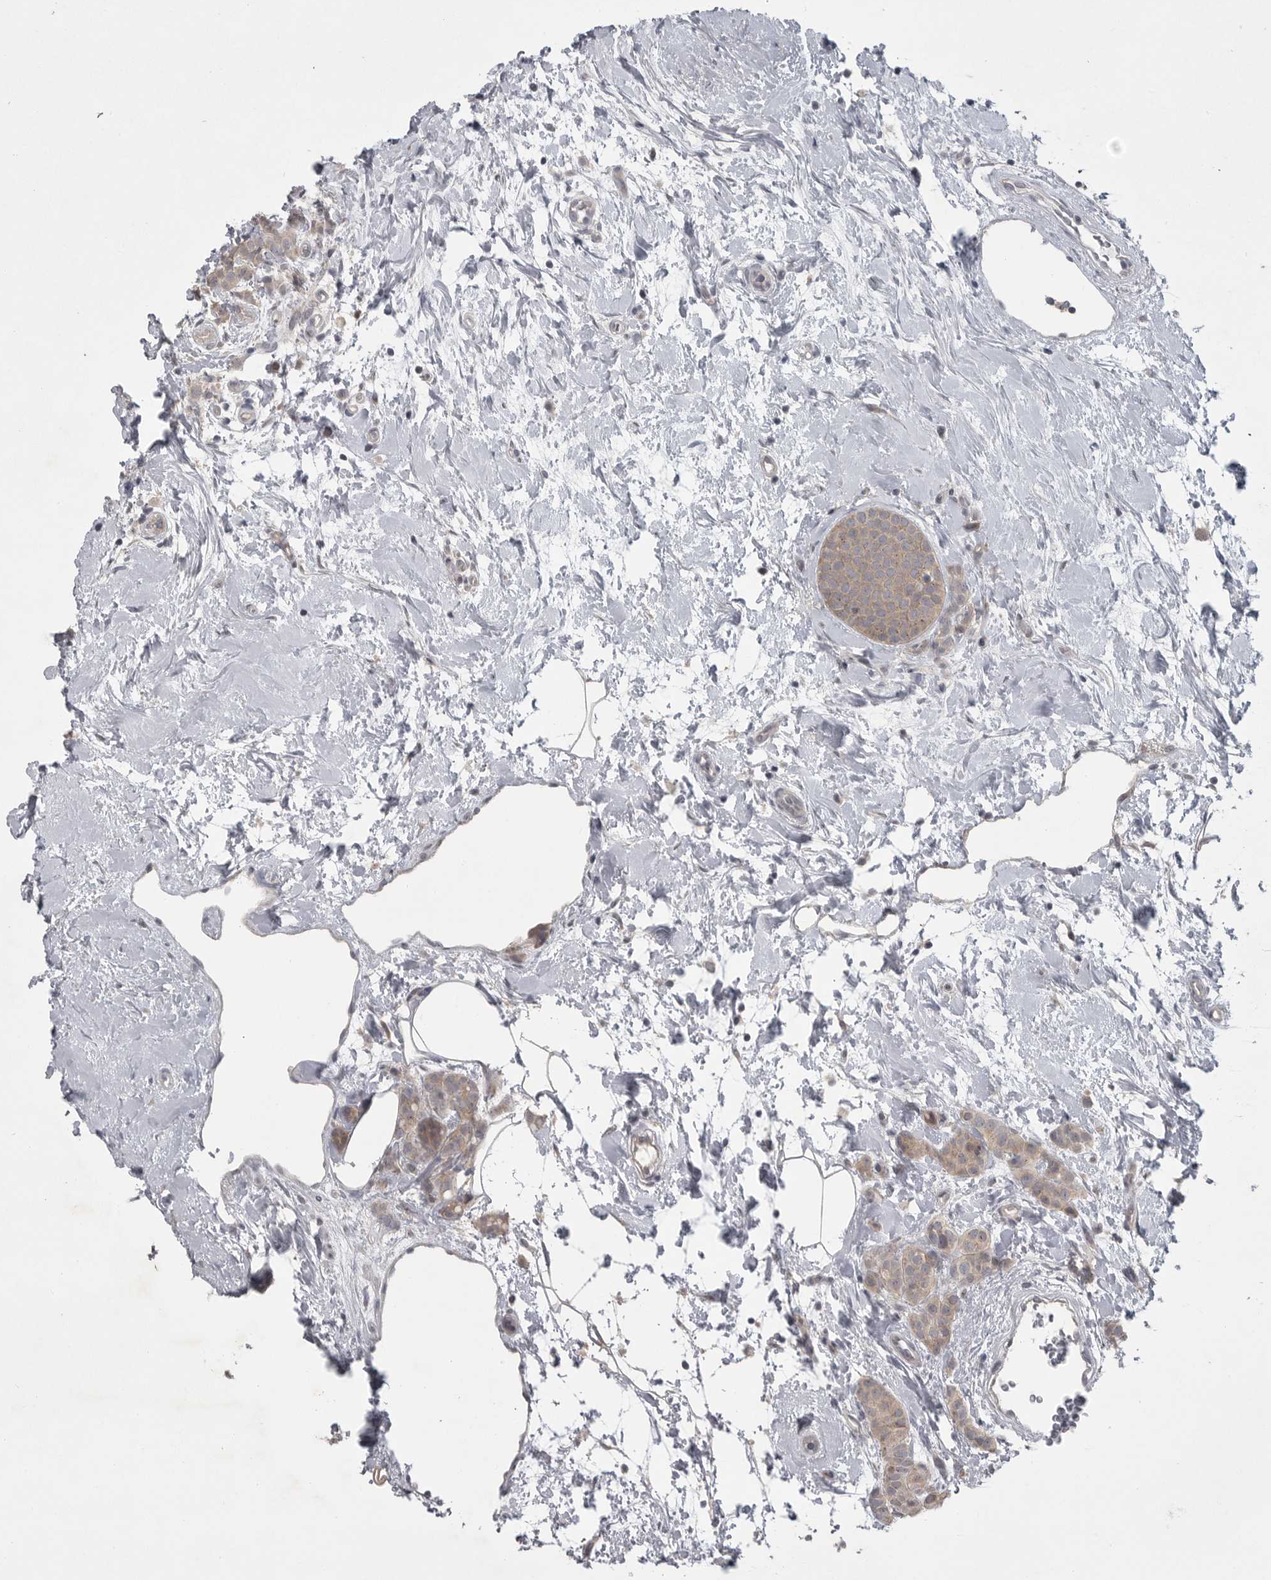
{"staining": {"intensity": "weak", "quantity": ">75%", "location": "cytoplasmic/membranous"}, "tissue": "breast cancer", "cell_type": "Tumor cells", "image_type": "cancer", "snomed": [{"axis": "morphology", "description": "Lobular carcinoma, in situ"}, {"axis": "morphology", "description": "Lobular carcinoma"}, {"axis": "topography", "description": "Breast"}], "caption": "IHC photomicrograph of human breast cancer stained for a protein (brown), which reveals low levels of weak cytoplasmic/membranous expression in about >75% of tumor cells.", "gene": "PHF13", "patient": {"sex": "female", "age": 41}}